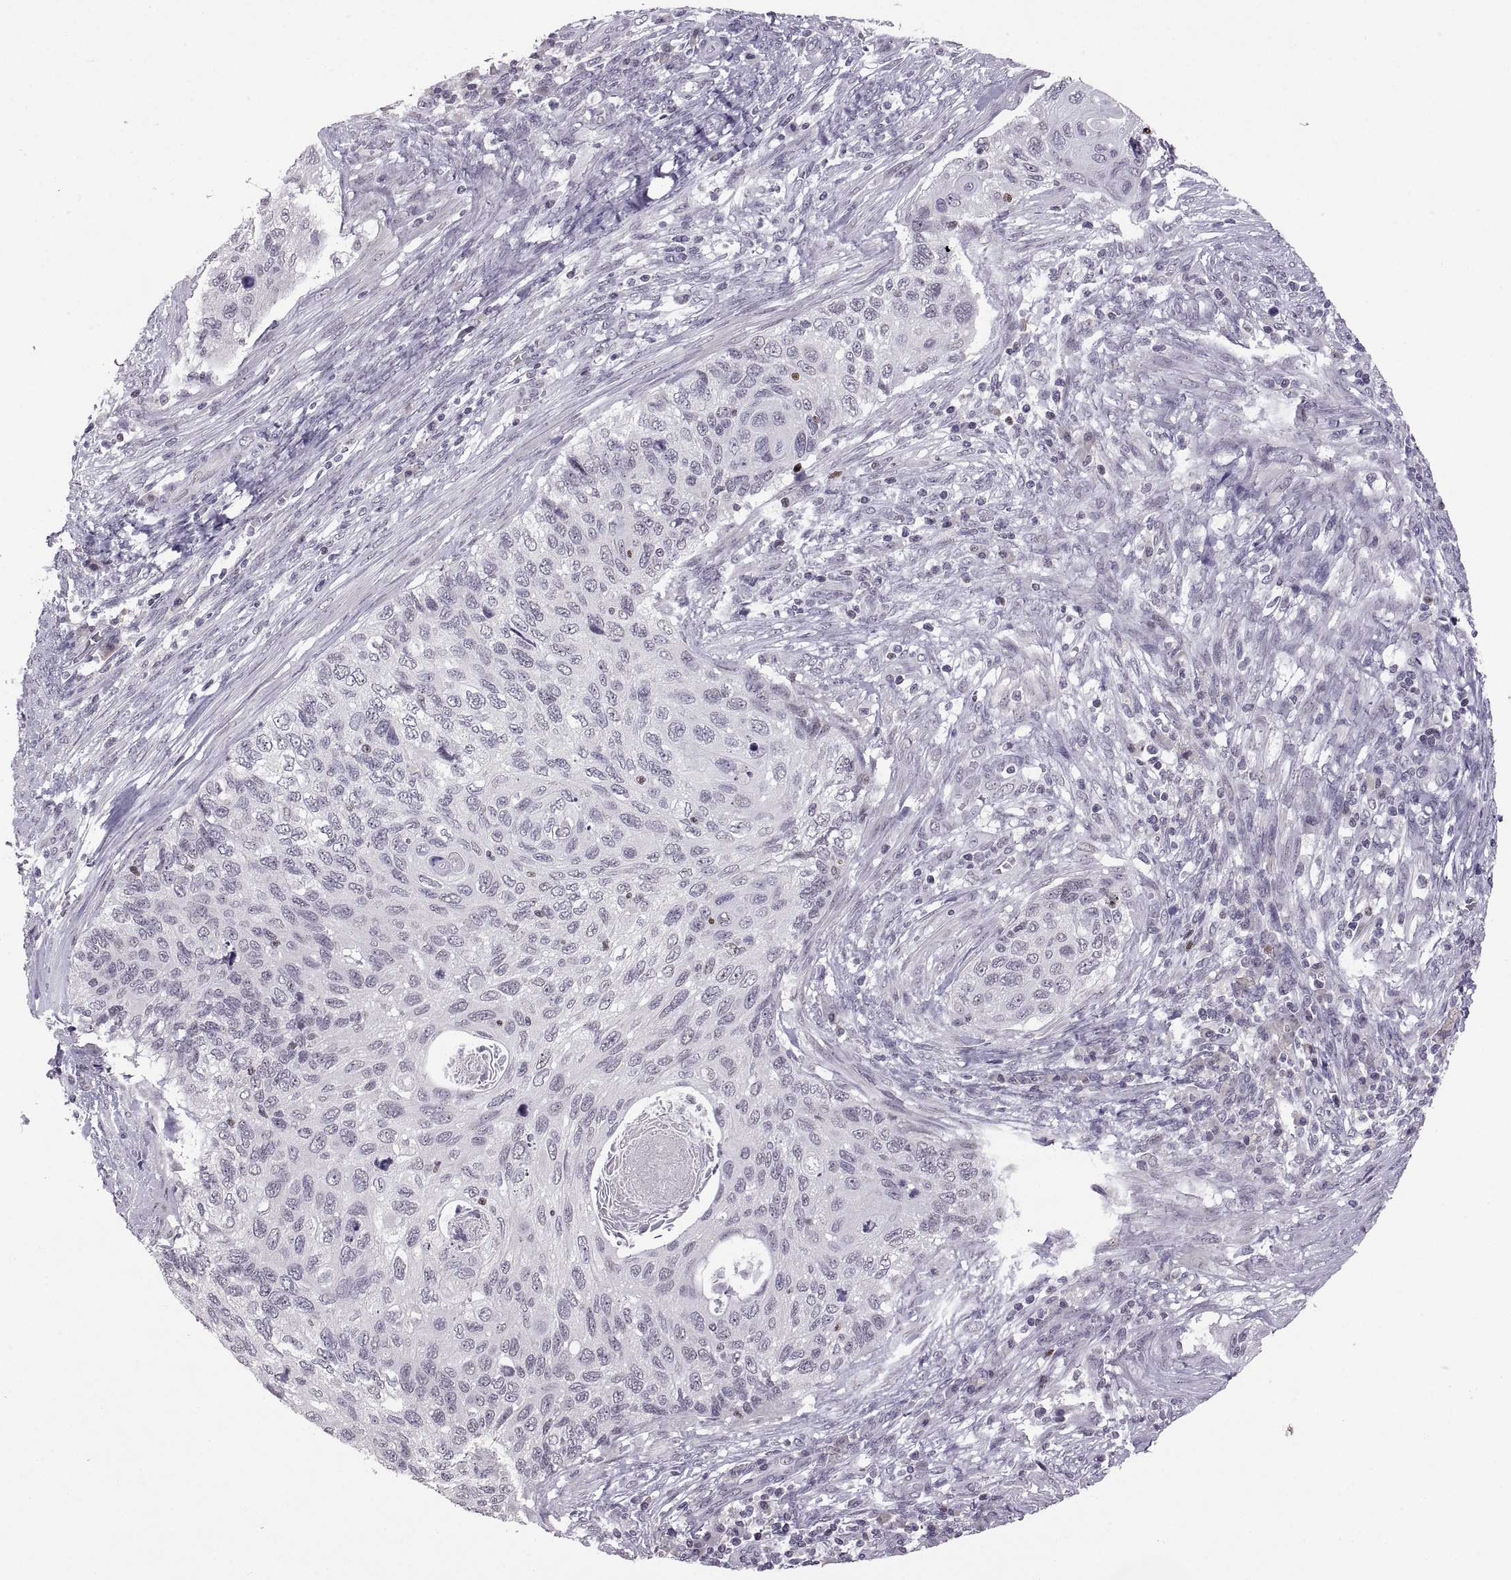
{"staining": {"intensity": "negative", "quantity": "none", "location": "none"}, "tissue": "cervical cancer", "cell_type": "Tumor cells", "image_type": "cancer", "snomed": [{"axis": "morphology", "description": "Squamous cell carcinoma, NOS"}, {"axis": "topography", "description": "Cervix"}], "caption": "DAB immunohistochemical staining of human cervical cancer demonstrates no significant positivity in tumor cells.", "gene": "NEK2", "patient": {"sex": "female", "age": 70}}